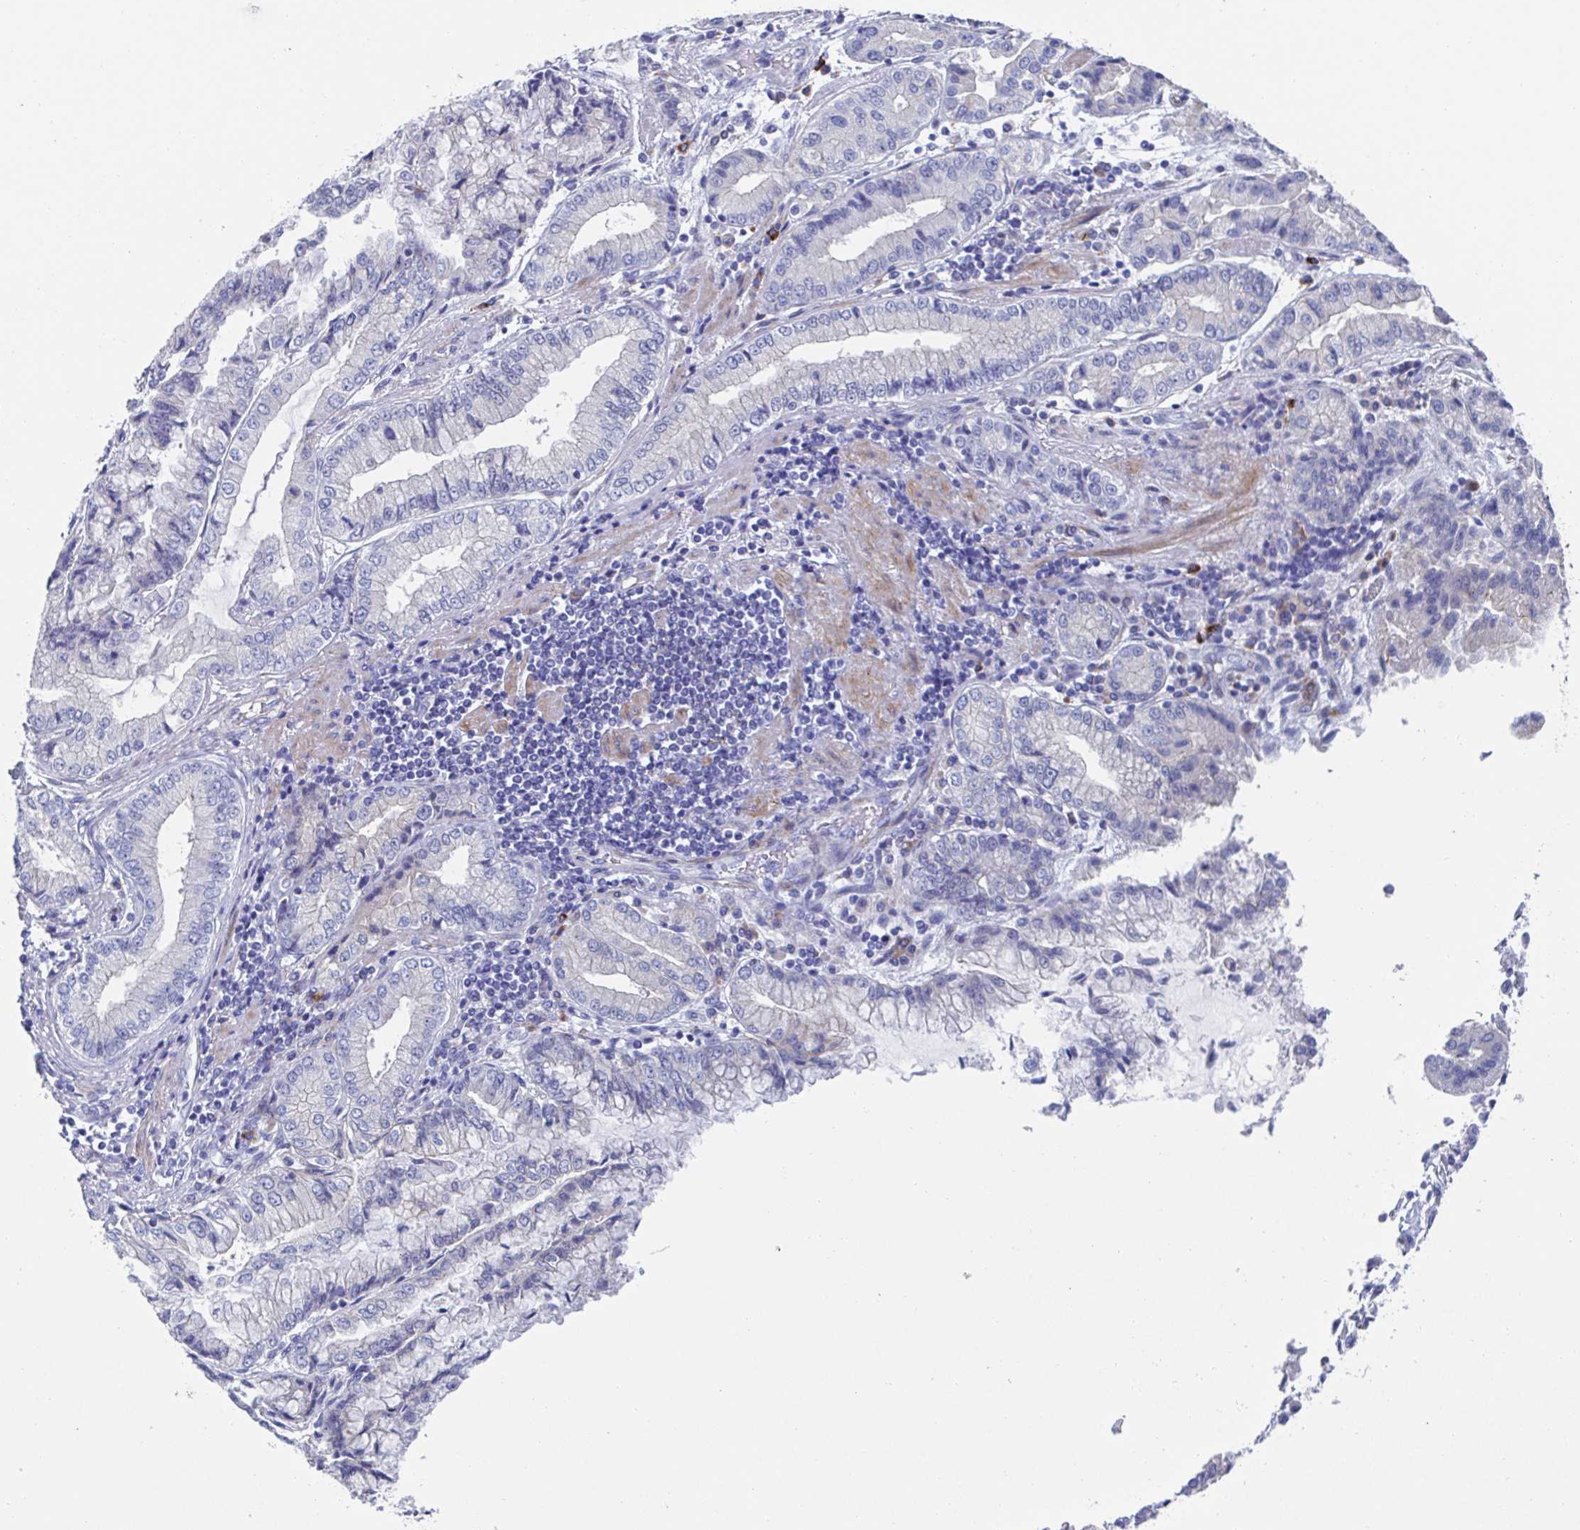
{"staining": {"intensity": "negative", "quantity": "none", "location": "none"}, "tissue": "stomach cancer", "cell_type": "Tumor cells", "image_type": "cancer", "snomed": [{"axis": "morphology", "description": "Adenocarcinoma, NOS"}, {"axis": "topography", "description": "Stomach, upper"}], "caption": "High magnification brightfield microscopy of stomach cancer stained with DAB (brown) and counterstained with hematoxylin (blue): tumor cells show no significant expression. The staining was performed using DAB to visualize the protein expression in brown, while the nuclei were stained in blue with hematoxylin (Magnification: 20x).", "gene": "CDH2", "patient": {"sex": "female", "age": 74}}